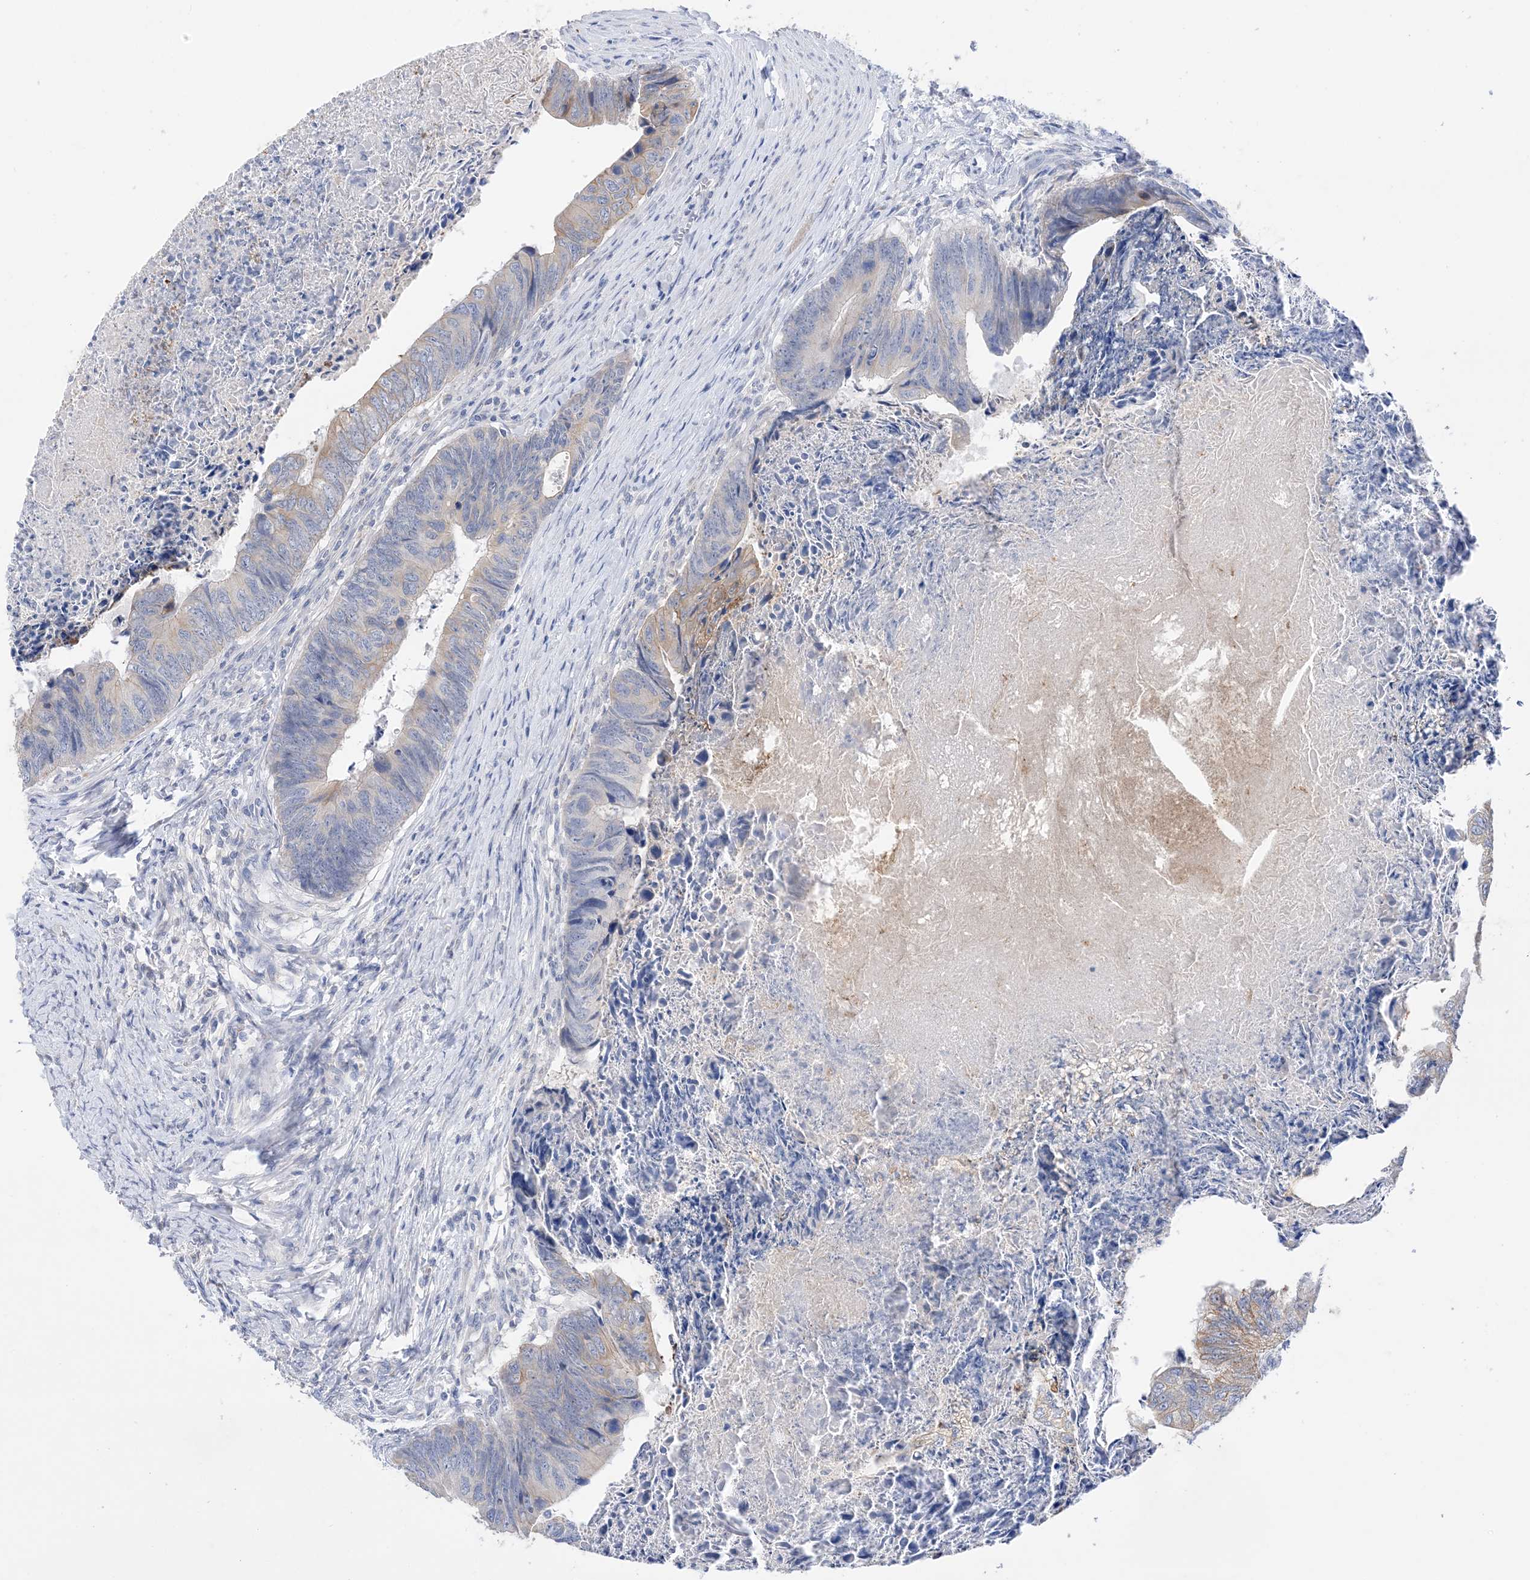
{"staining": {"intensity": "weak", "quantity": "<25%", "location": "cytoplasmic/membranous"}, "tissue": "colorectal cancer", "cell_type": "Tumor cells", "image_type": "cancer", "snomed": [{"axis": "morphology", "description": "Adenocarcinoma, NOS"}, {"axis": "topography", "description": "Colon"}], "caption": "High magnification brightfield microscopy of colorectal adenocarcinoma stained with DAB (3,3'-diaminobenzidine) (brown) and counterstained with hematoxylin (blue): tumor cells show no significant staining.", "gene": "PLK4", "patient": {"sex": "female", "age": 67}}